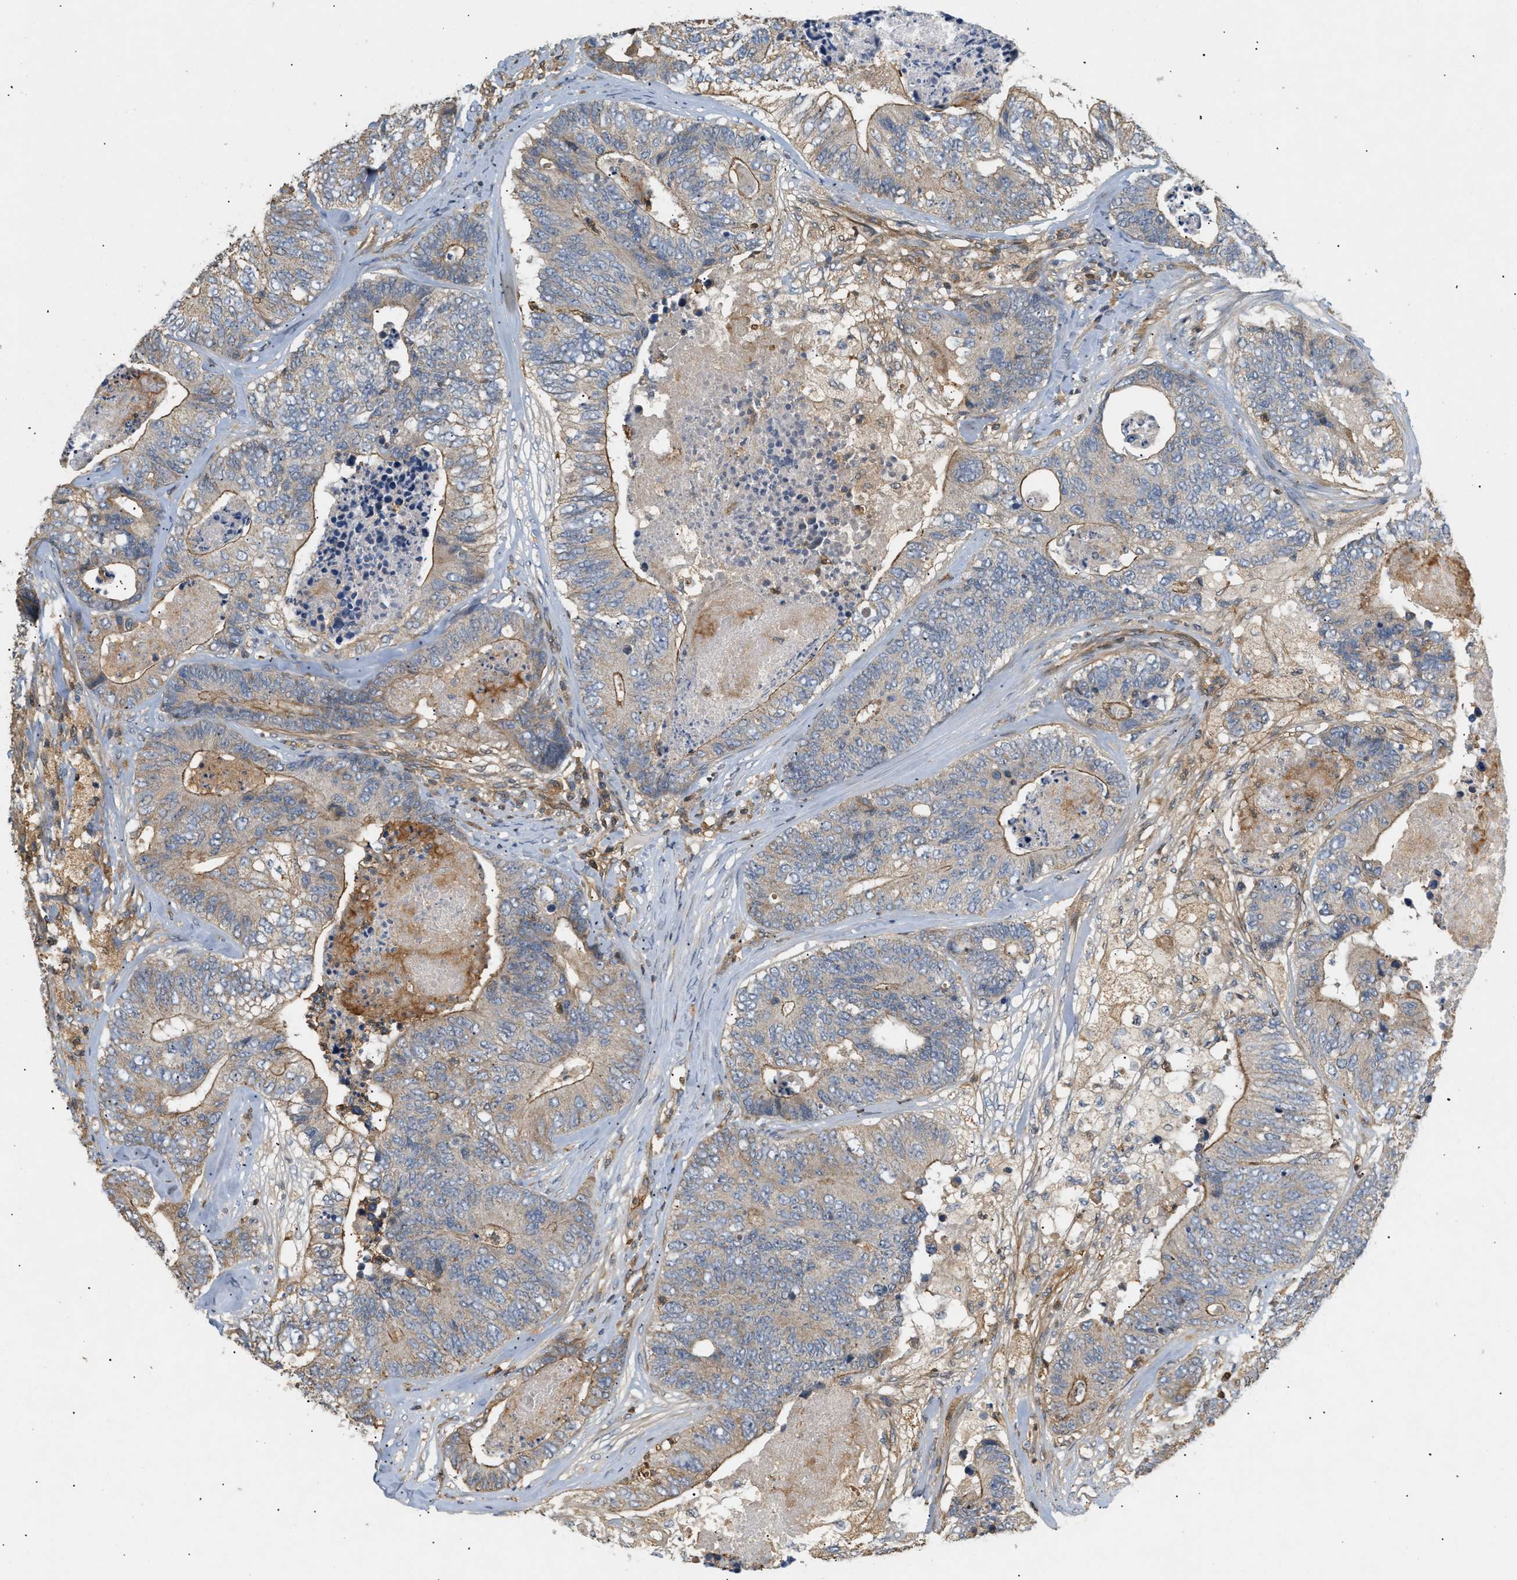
{"staining": {"intensity": "weak", "quantity": ">75%", "location": "cytoplasmic/membranous"}, "tissue": "colorectal cancer", "cell_type": "Tumor cells", "image_type": "cancer", "snomed": [{"axis": "morphology", "description": "Adenocarcinoma, NOS"}, {"axis": "topography", "description": "Colon"}], "caption": "Immunohistochemistry (IHC) (DAB (3,3'-diaminobenzidine)) staining of human colorectal adenocarcinoma exhibits weak cytoplasmic/membranous protein expression in about >75% of tumor cells. The staining was performed using DAB, with brown indicating positive protein expression. Nuclei are stained blue with hematoxylin.", "gene": "FARS2", "patient": {"sex": "female", "age": 67}}